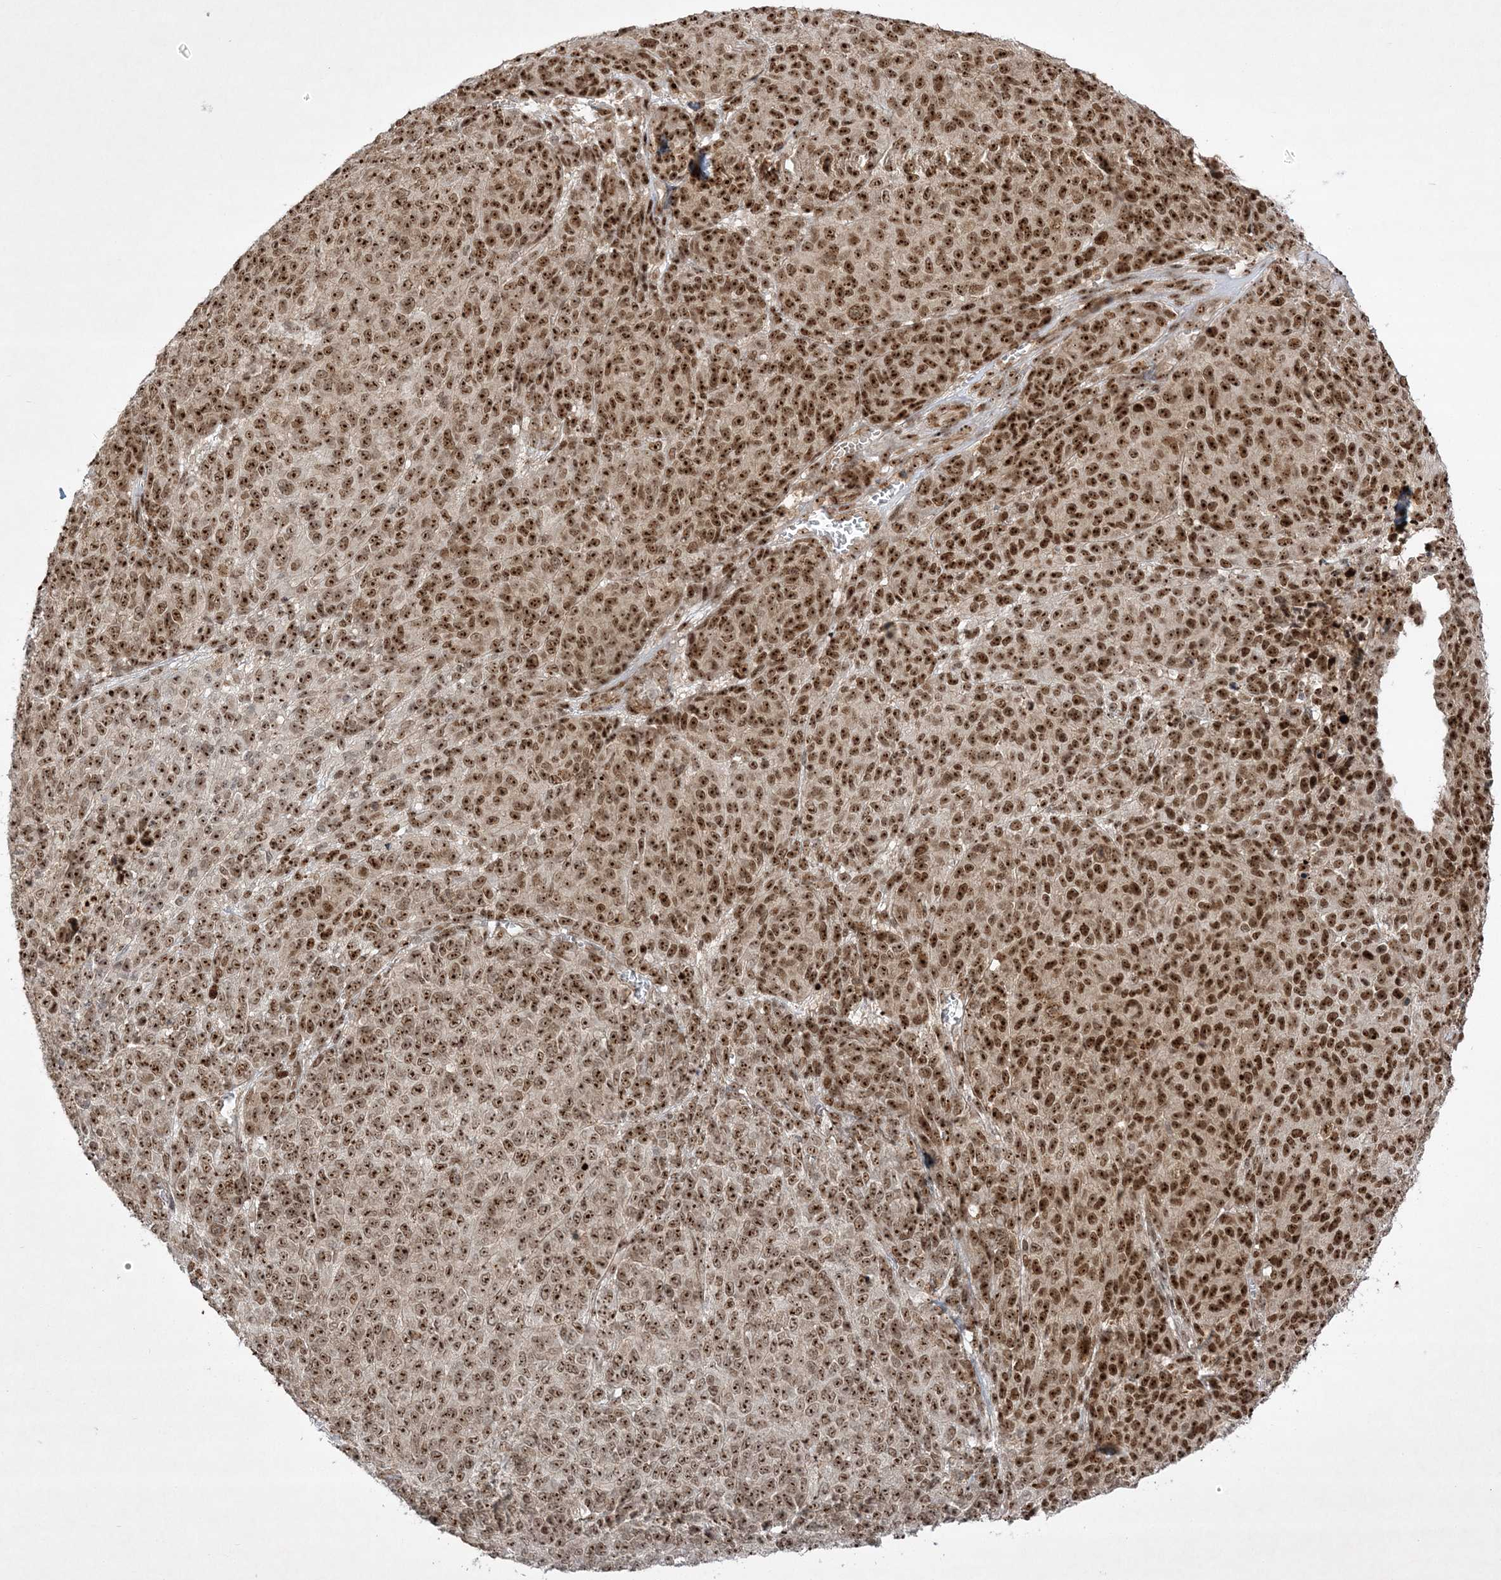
{"staining": {"intensity": "strong", "quantity": ">75%", "location": "nuclear"}, "tissue": "melanoma", "cell_type": "Tumor cells", "image_type": "cancer", "snomed": [{"axis": "morphology", "description": "Malignant melanoma, NOS"}, {"axis": "topography", "description": "Skin"}], "caption": "DAB immunohistochemical staining of human malignant melanoma displays strong nuclear protein expression in approximately >75% of tumor cells. (brown staining indicates protein expression, while blue staining denotes nuclei).", "gene": "NPM3", "patient": {"sex": "male", "age": 49}}